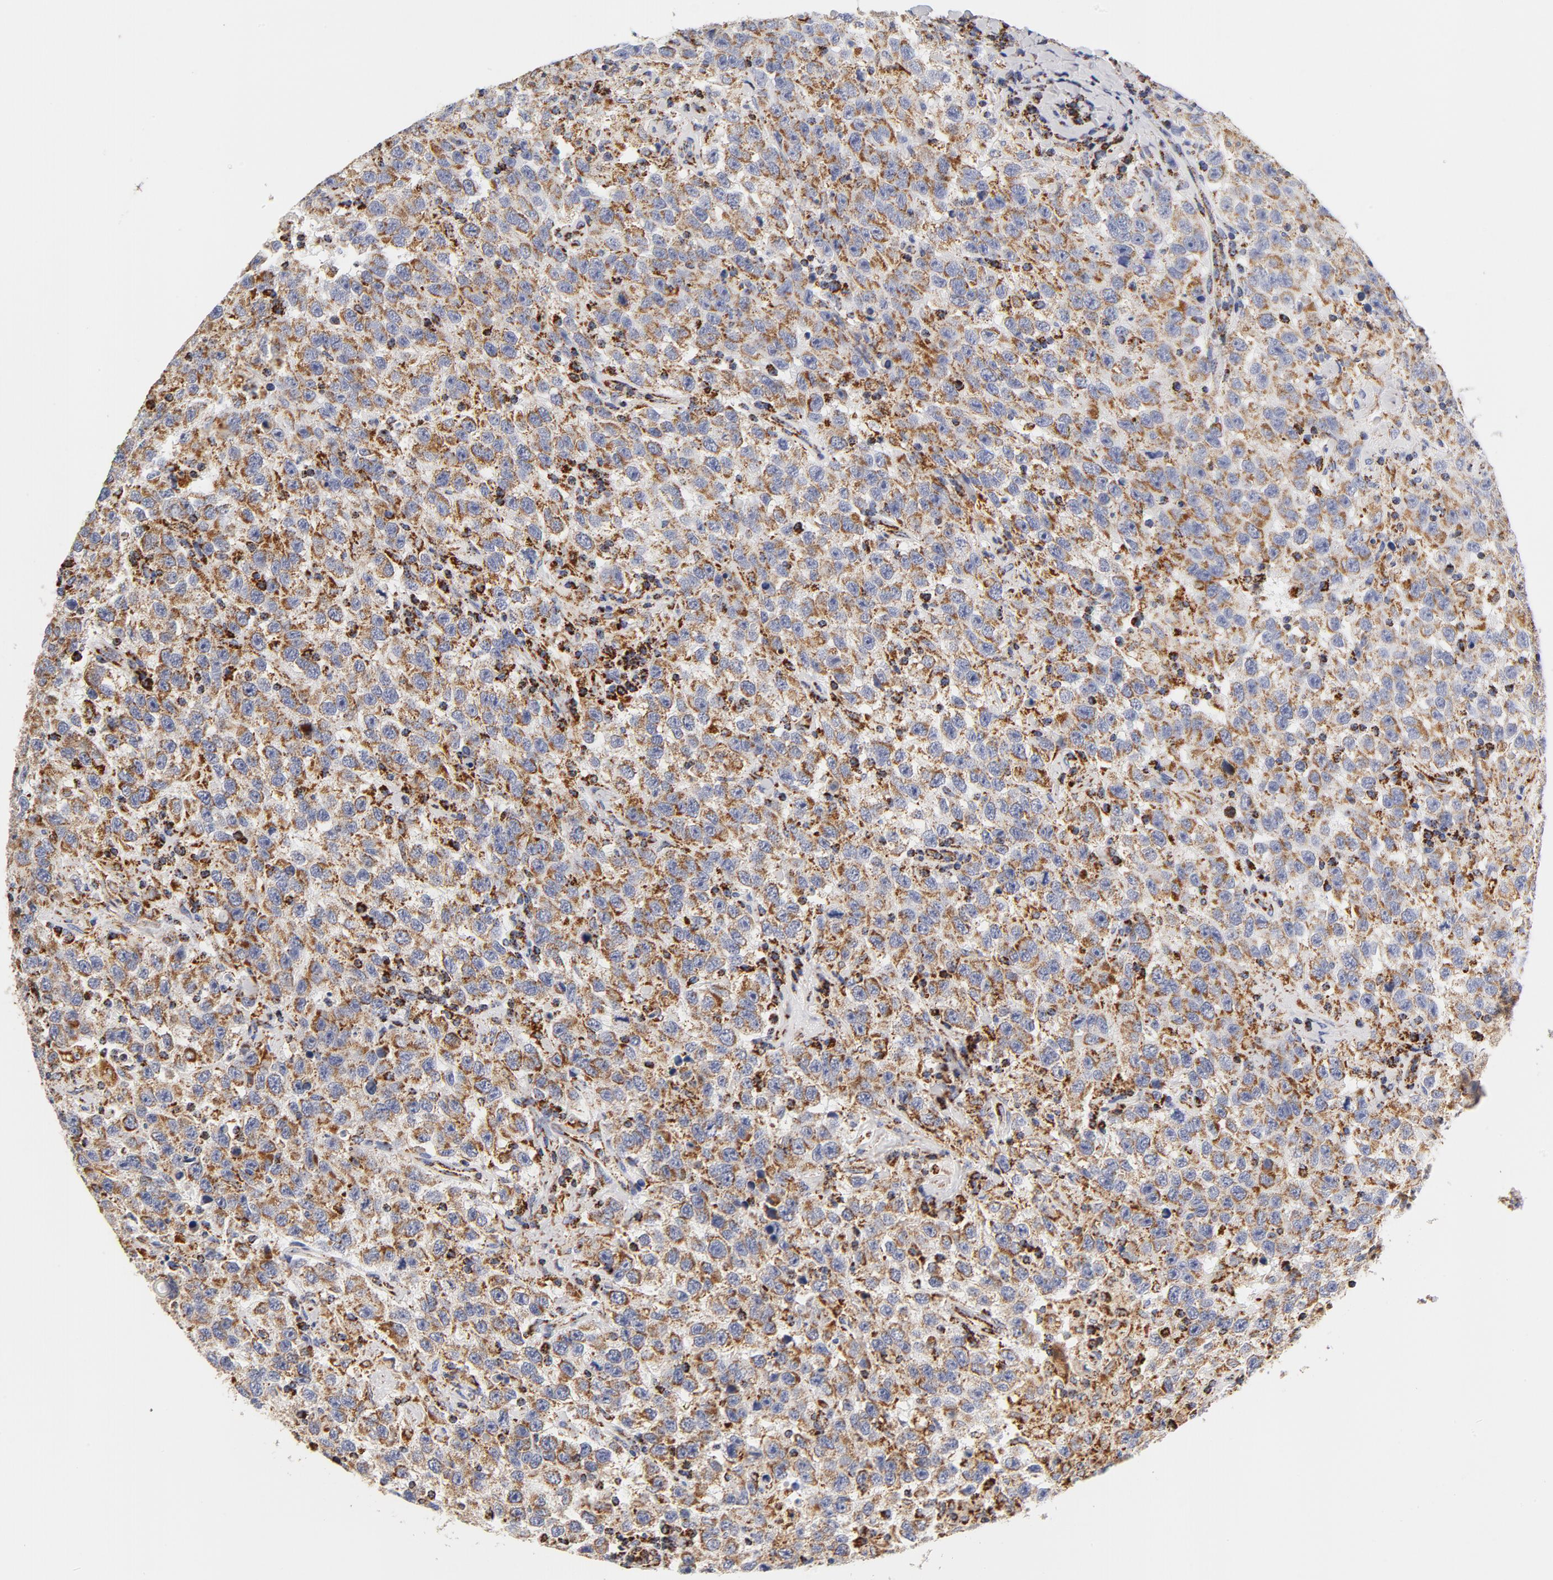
{"staining": {"intensity": "moderate", "quantity": ">75%", "location": "cytoplasmic/membranous"}, "tissue": "testis cancer", "cell_type": "Tumor cells", "image_type": "cancer", "snomed": [{"axis": "morphology", "description": "Seminoma, NOS"}, {"axis": "topography", "description": "Testis"}], "caption": "Immunohistochemical staining of testis cancer demonstrates medium levels of moderate cytoplasmic/membranous staining in about >75% of tumor cells.", "gene": "ECHS1", "patient": {"sex": "male", "age": 41}}